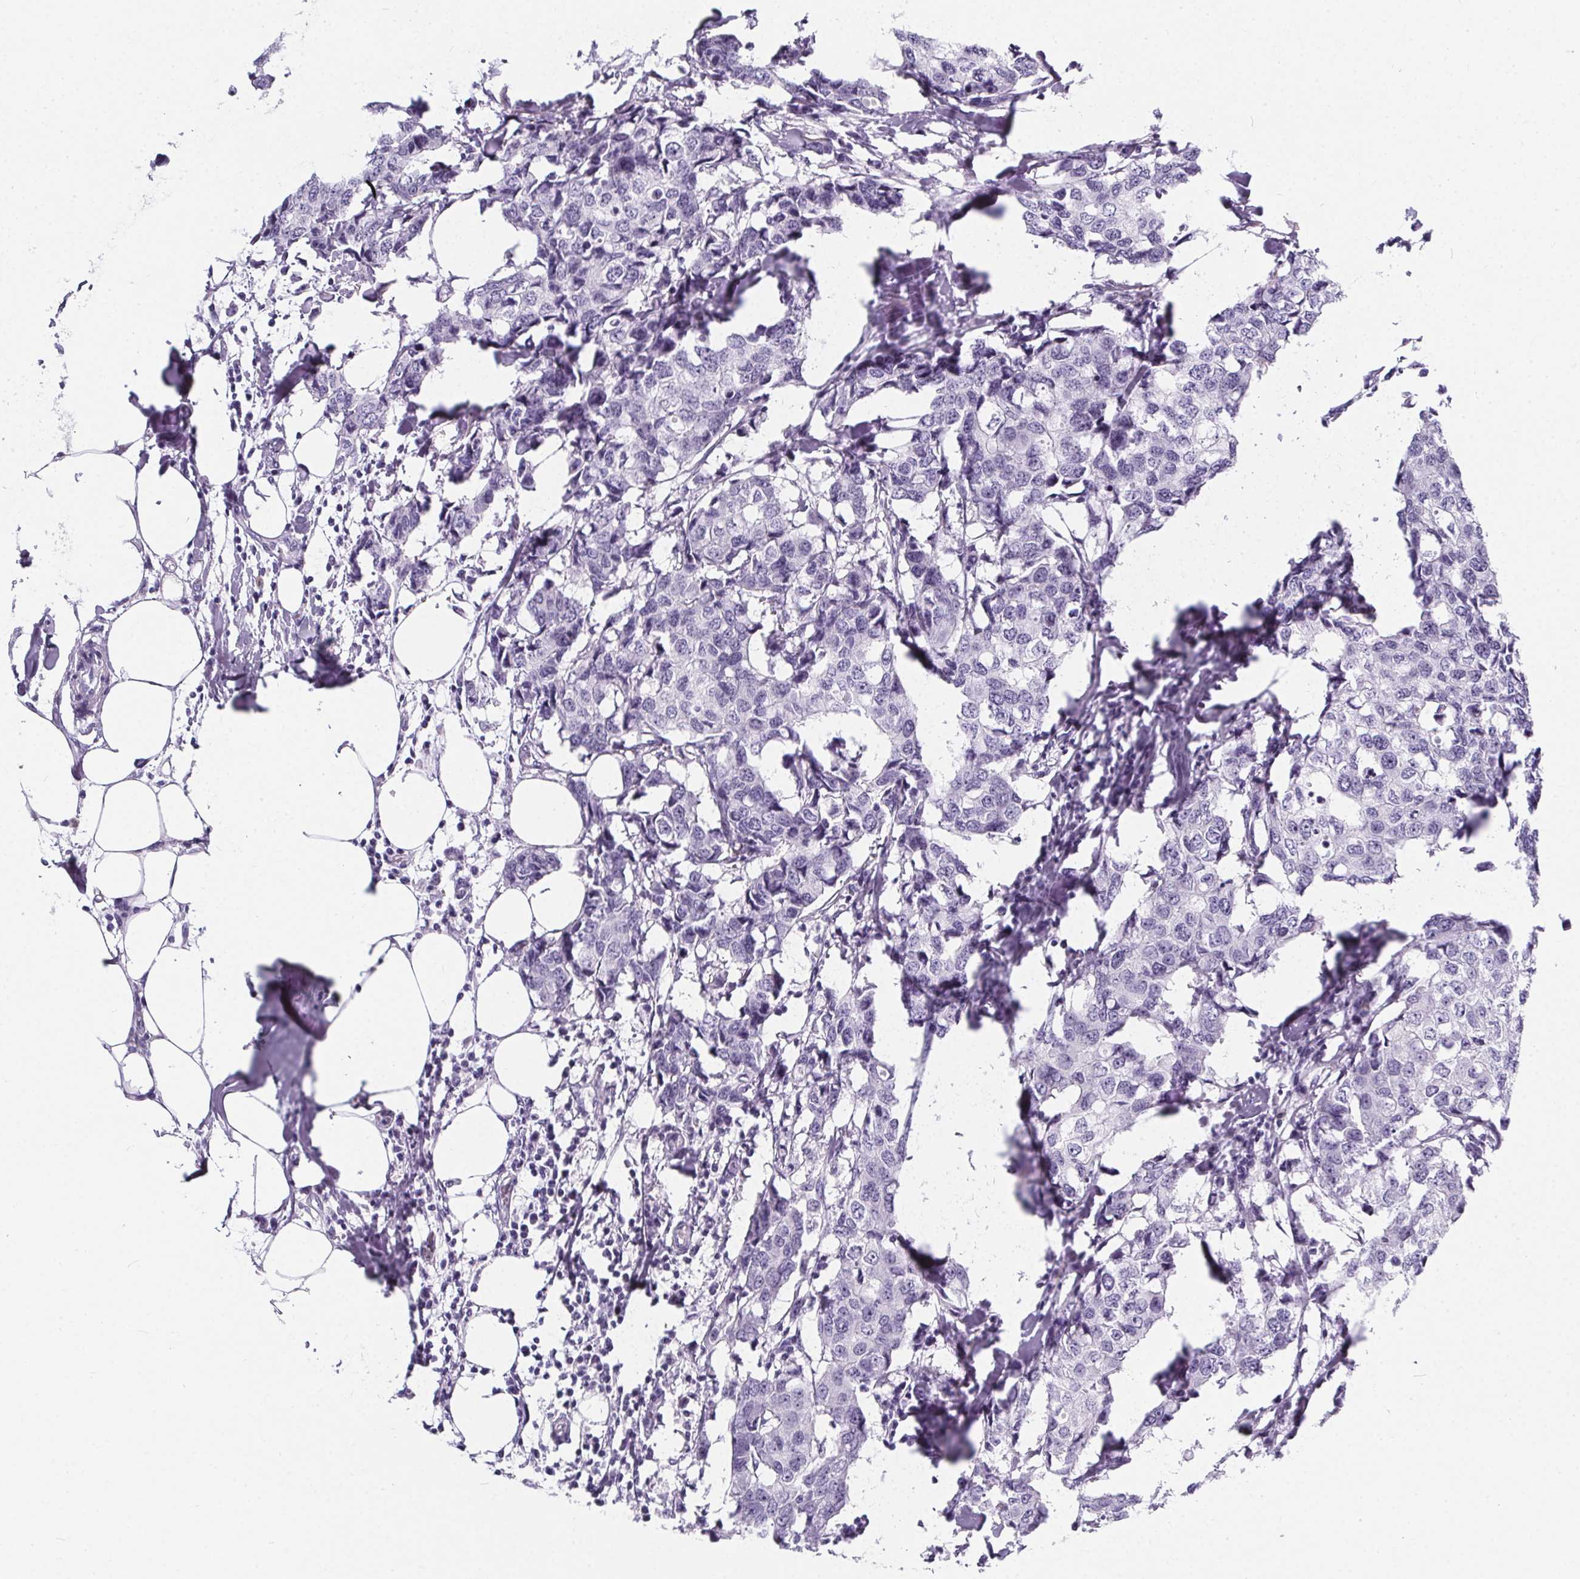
{"staining": {"intensity": "negative", "quantity": "none", "location": "none"}, "tissue": "breast cancer", "cell_type": "Tumor cells", "image_type": "cancer", "snomed": [{"axis": "morphology", "description": "Duct carcinoma"}, {"axis": "topography", "description": "Breast"}], "caption": "DAB immunohistochemical staining of human breast invasive ductal carcinoma shows no significant positivity in tumor cells.", "gene": "ADRB1", "patient": {"sex": "female", "age": 27}}